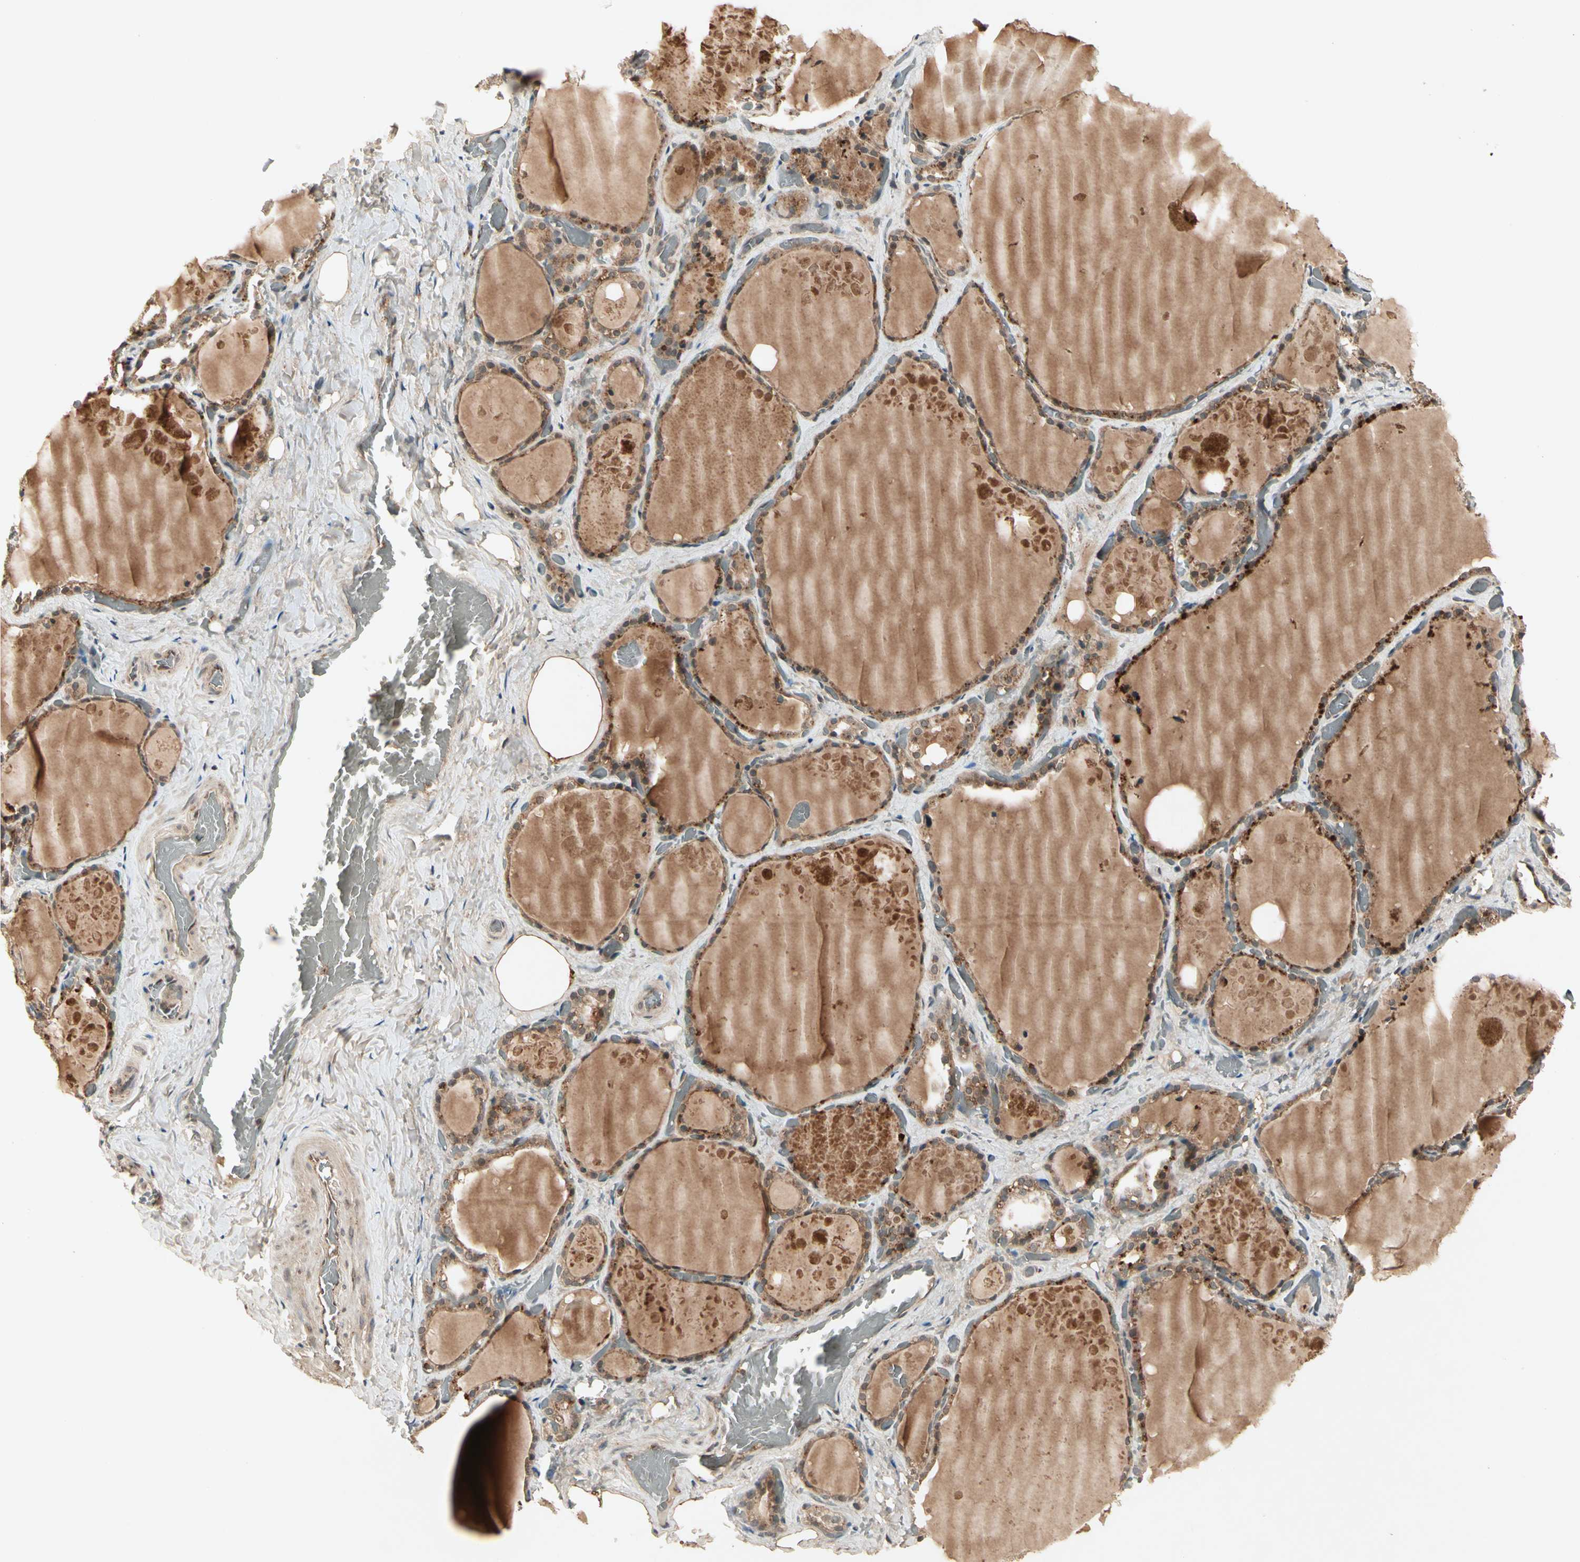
{"staining": {"intensity": "moderate", "quantity": ">75%", "location": "cytoplasmic/membranous"}, "tissue": "thyroid gland", "cell_type": "Glandular cells", "image_type": "normal", "snomed": [{"axis": "morphology", "description": "Normal tissue, NOS"}, {"axis": "topography", "description": "Thyroid gland"}], "caption": "Immunohistochemistry (IHC) image of benign human thyroid gland stained for a protein (brown), which exhibits medium levels of moderate cytoplasmic/membranous staining in approximately >75% of glandular cells.", "gene": "FLOT1", "patient": {"sex": "male", "age": 61}}